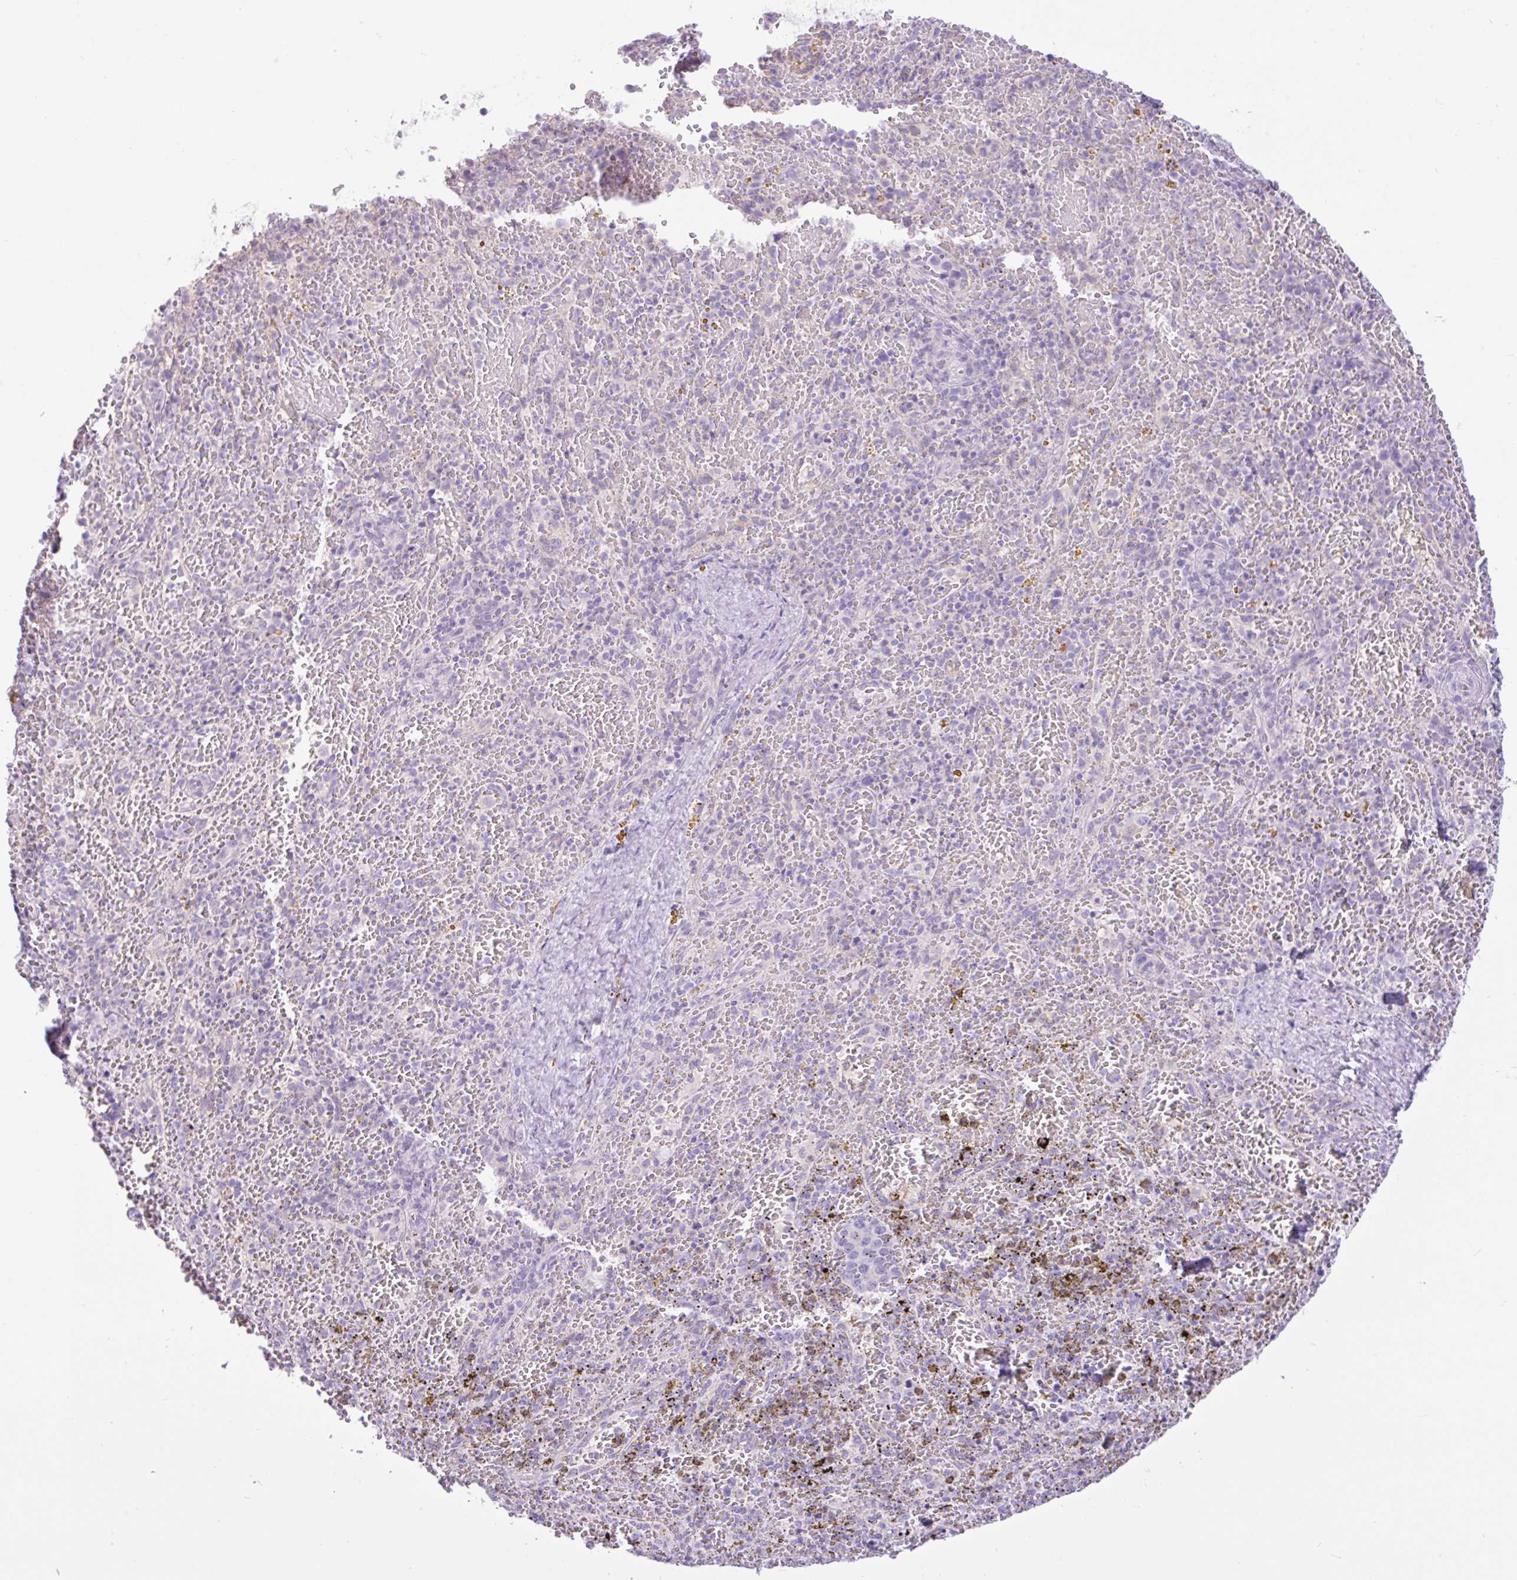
{"staining": {"intensity": "negative", "quantity": "none", "location": "none"}, "tissue": "spleen", "cell_type": "Cells in red pulp", "image_type": "normal", "snomed": [{"axis": "morphology", "description": "Normal tissue, NOS"}, {"axis": "topography", "description": "Spleen"}], "caption": "This is an immunohistochemistry (IHC) image of normal spleen. There is no positivity in cells in red pulp.", "gene": "ZNF101", "patient": {"sex": "female", "age": 50}}